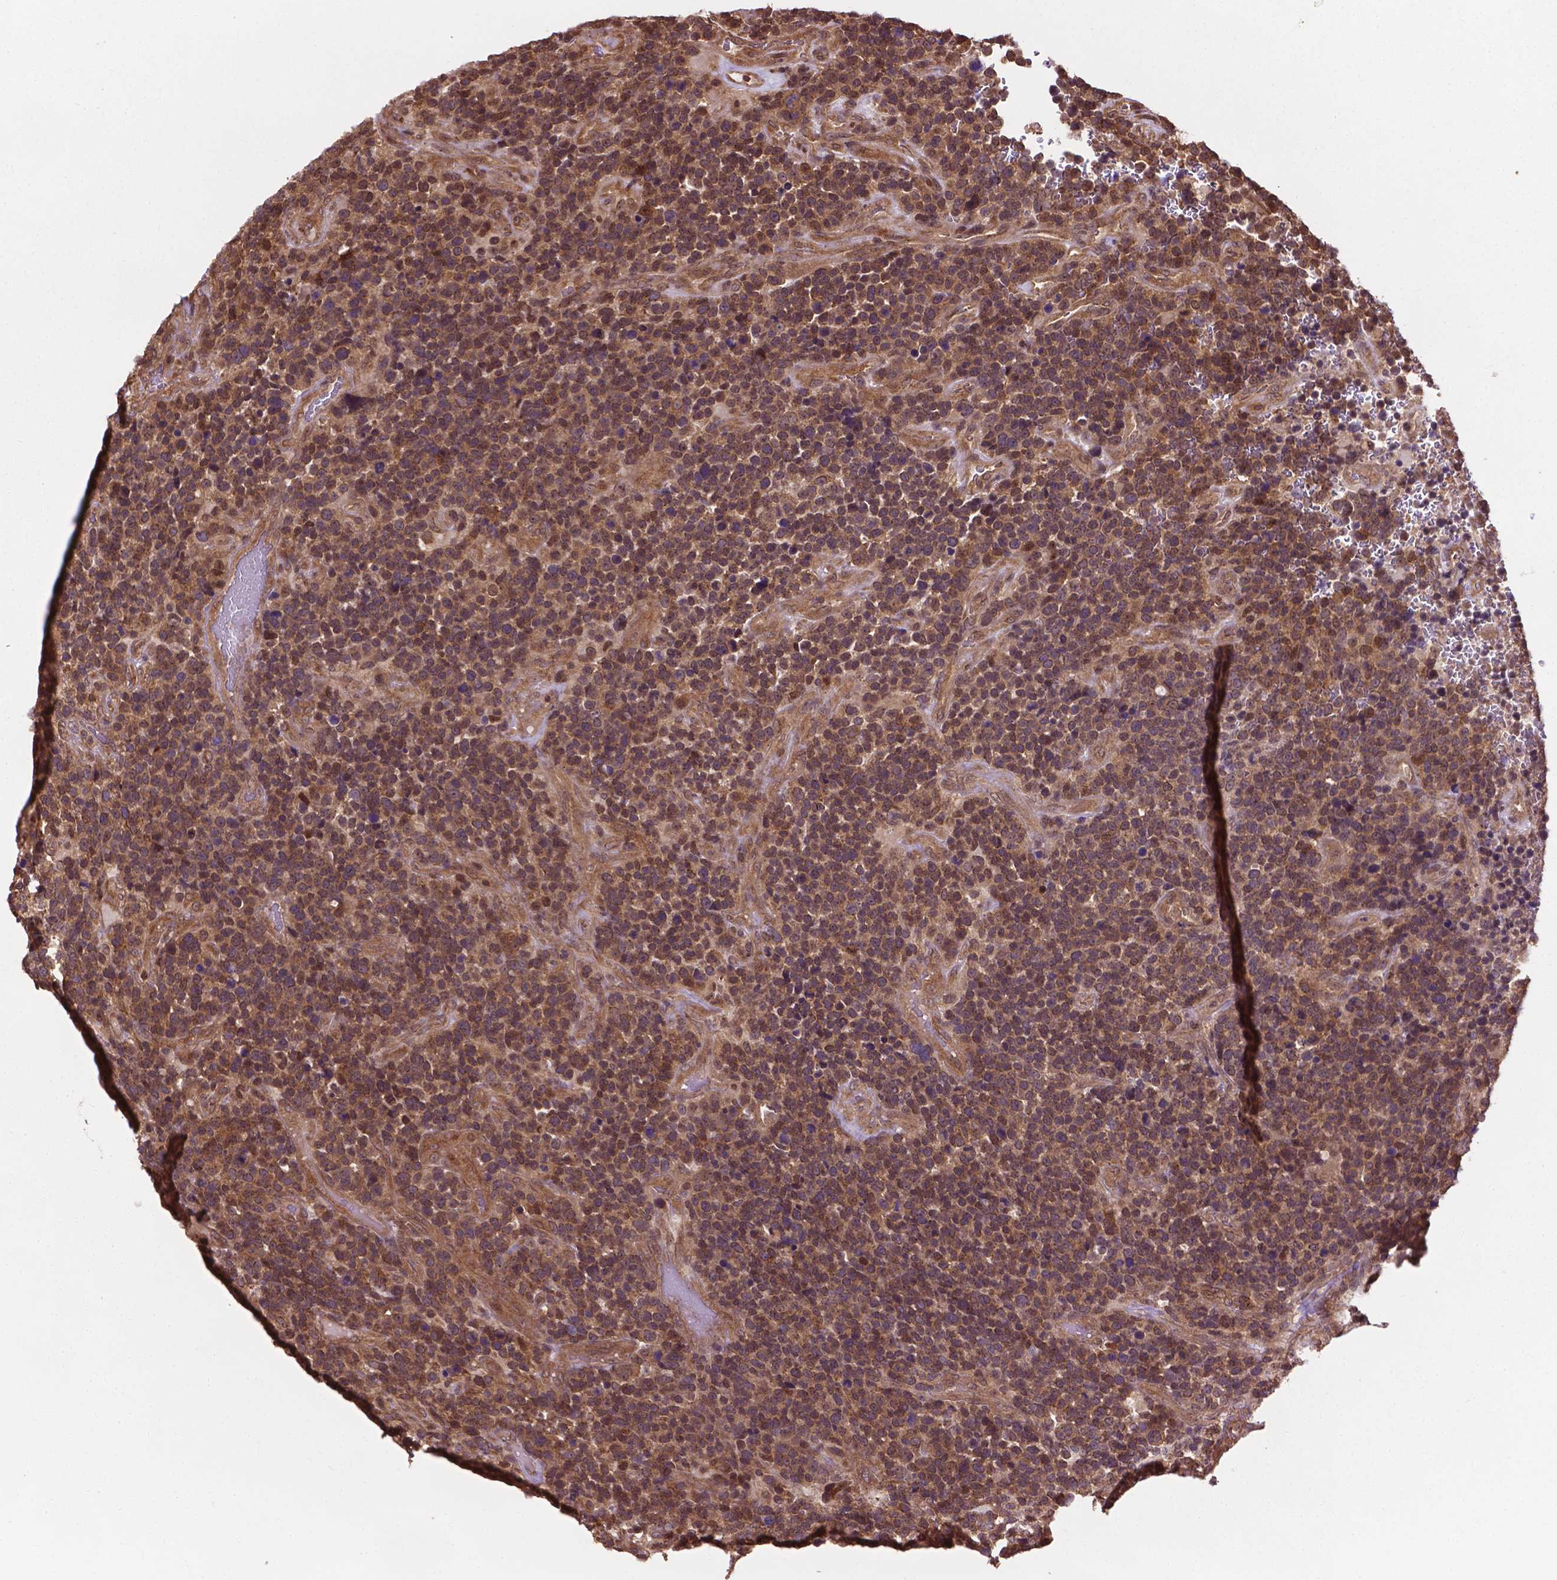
{"staining": {"intensity": "moderate", "quantity": ">75%", "location": "cytoplasmic/membranous,nuclear"}, "tissue": "glioma", "cell_type": "Tumor cells", "image_type": "cancer", "snomed": [{"axis": "morphology", "description": "Glioma, malignant, High grade"}, {"axis": "topography", "description": "Brain"}], "caption": "Protein expression by immunohistochemistry exhibits moderate cytoplasmic/membranous and nuclear staining in approximately >75% of tumor cells in malignant high-grade glioma.", "gene": "PPP1CB", "patient": {"sex": "male", "age": 33}}